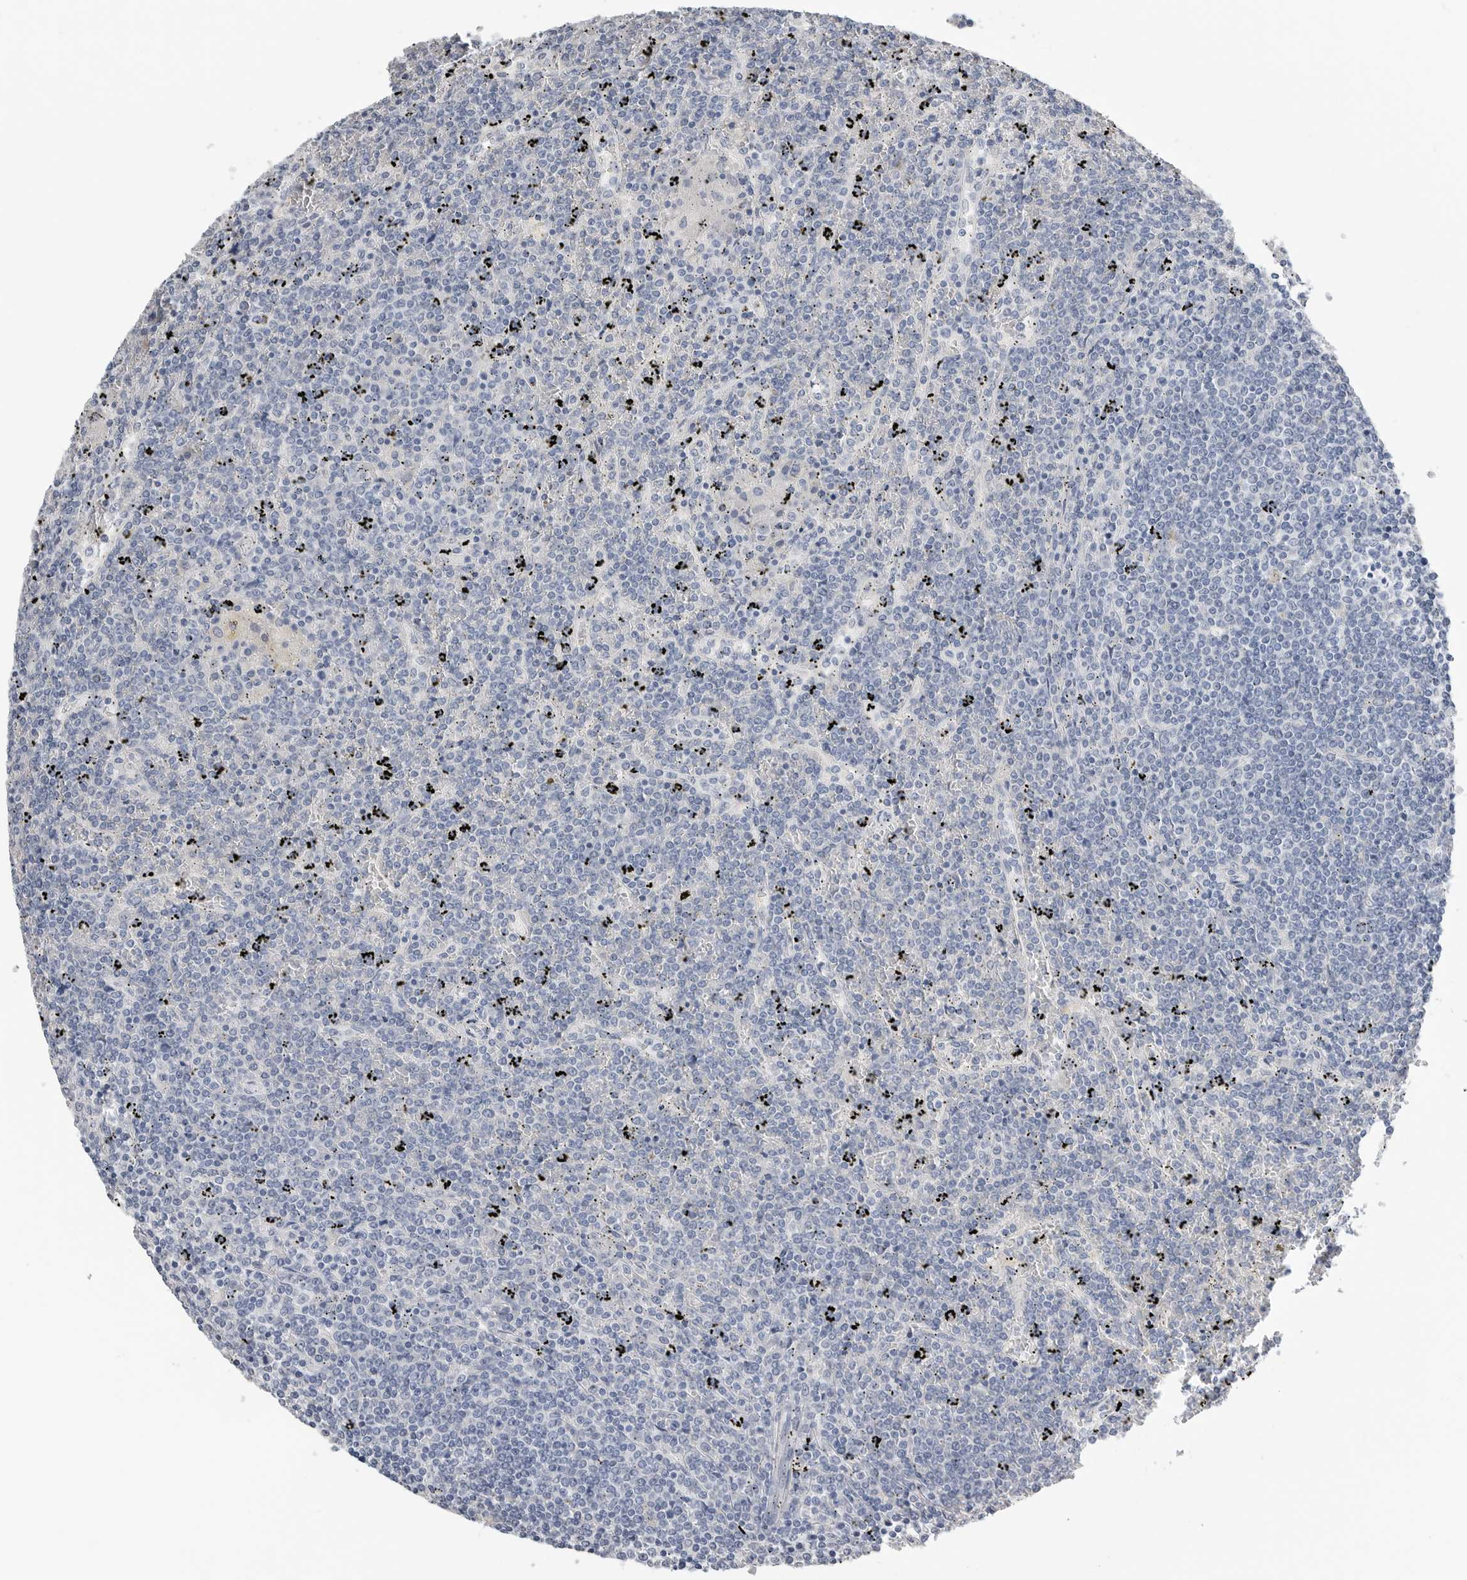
{"staining": {"intensity": "negative", "quantity": "none", "location": "none"}, "tissue": "lymphoma", "cell_type": "Tumor cells", "image_type": "cancer", "snomed": [{"axis": "morphology", "description": "Malignant lymphoma, non-Hodgkin's type, Low grade"}, {"axis": "topography", "description": "Spleen"}], "caption": "Protein analysis of lymphoma displays no significant positivity in tumor cells.", "gene": "FABP6", "patient": {"sex": "female", "age": 19}}